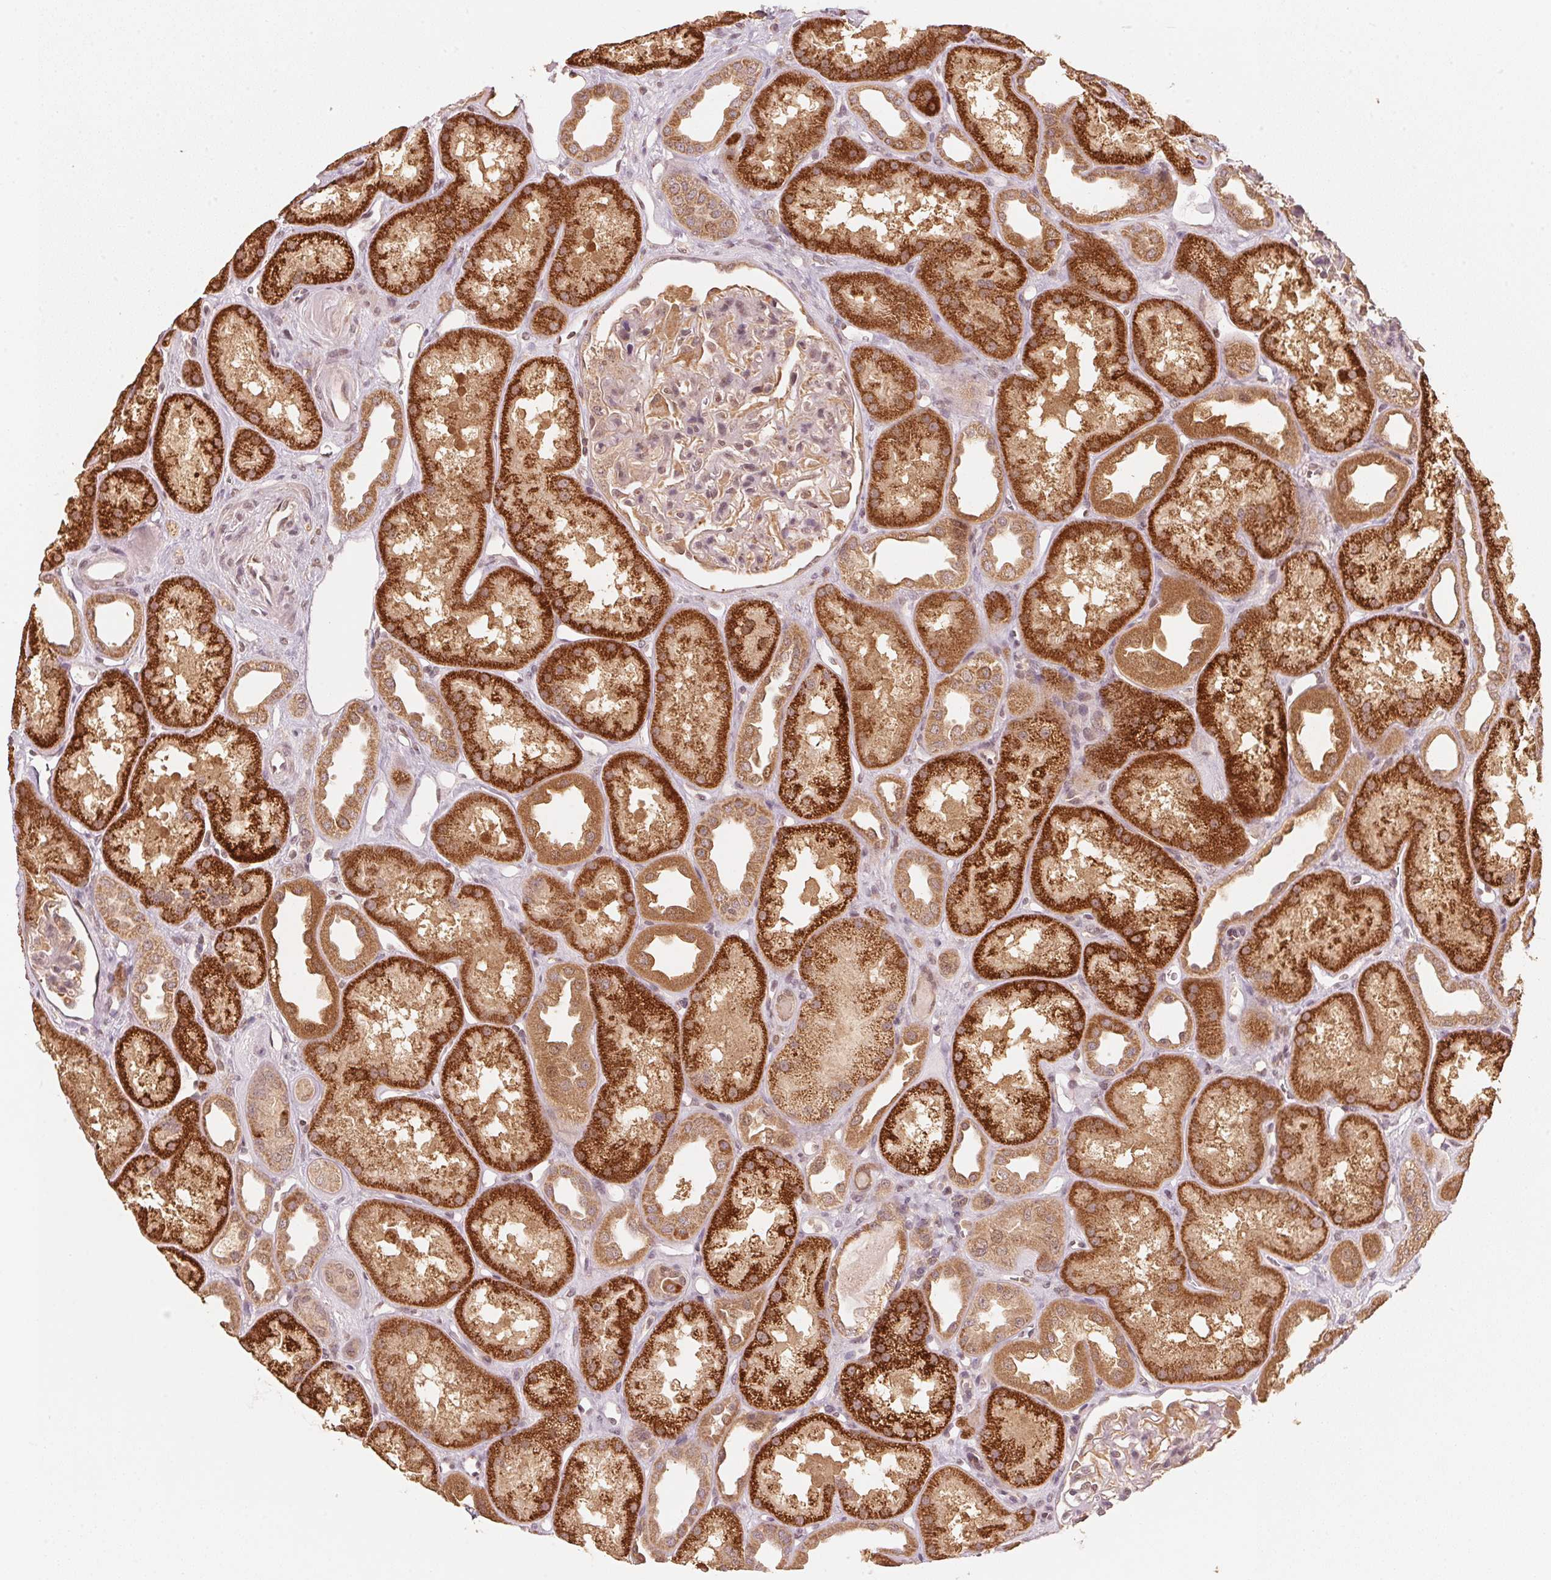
{"staining": {"intensity": "weak", "quantity": "<25%", "location": "cytoplasmic/membranous"}, "tissue": "kidney", "cell_type": "Cells in glomeruli", "image_type": "normal", "snomed": [{"axis": "morphology", "description": "Normal tissue, NOS"}, {"axis": "topography", "description": "Kidney"}], "caption": "Immunohistochemistry image of benign human kidney stained for a protein (brown), which displays no expression in cells in glomeruli.", "gene": "C2orf73", "patient": {"sex": "male", "age": 61}}